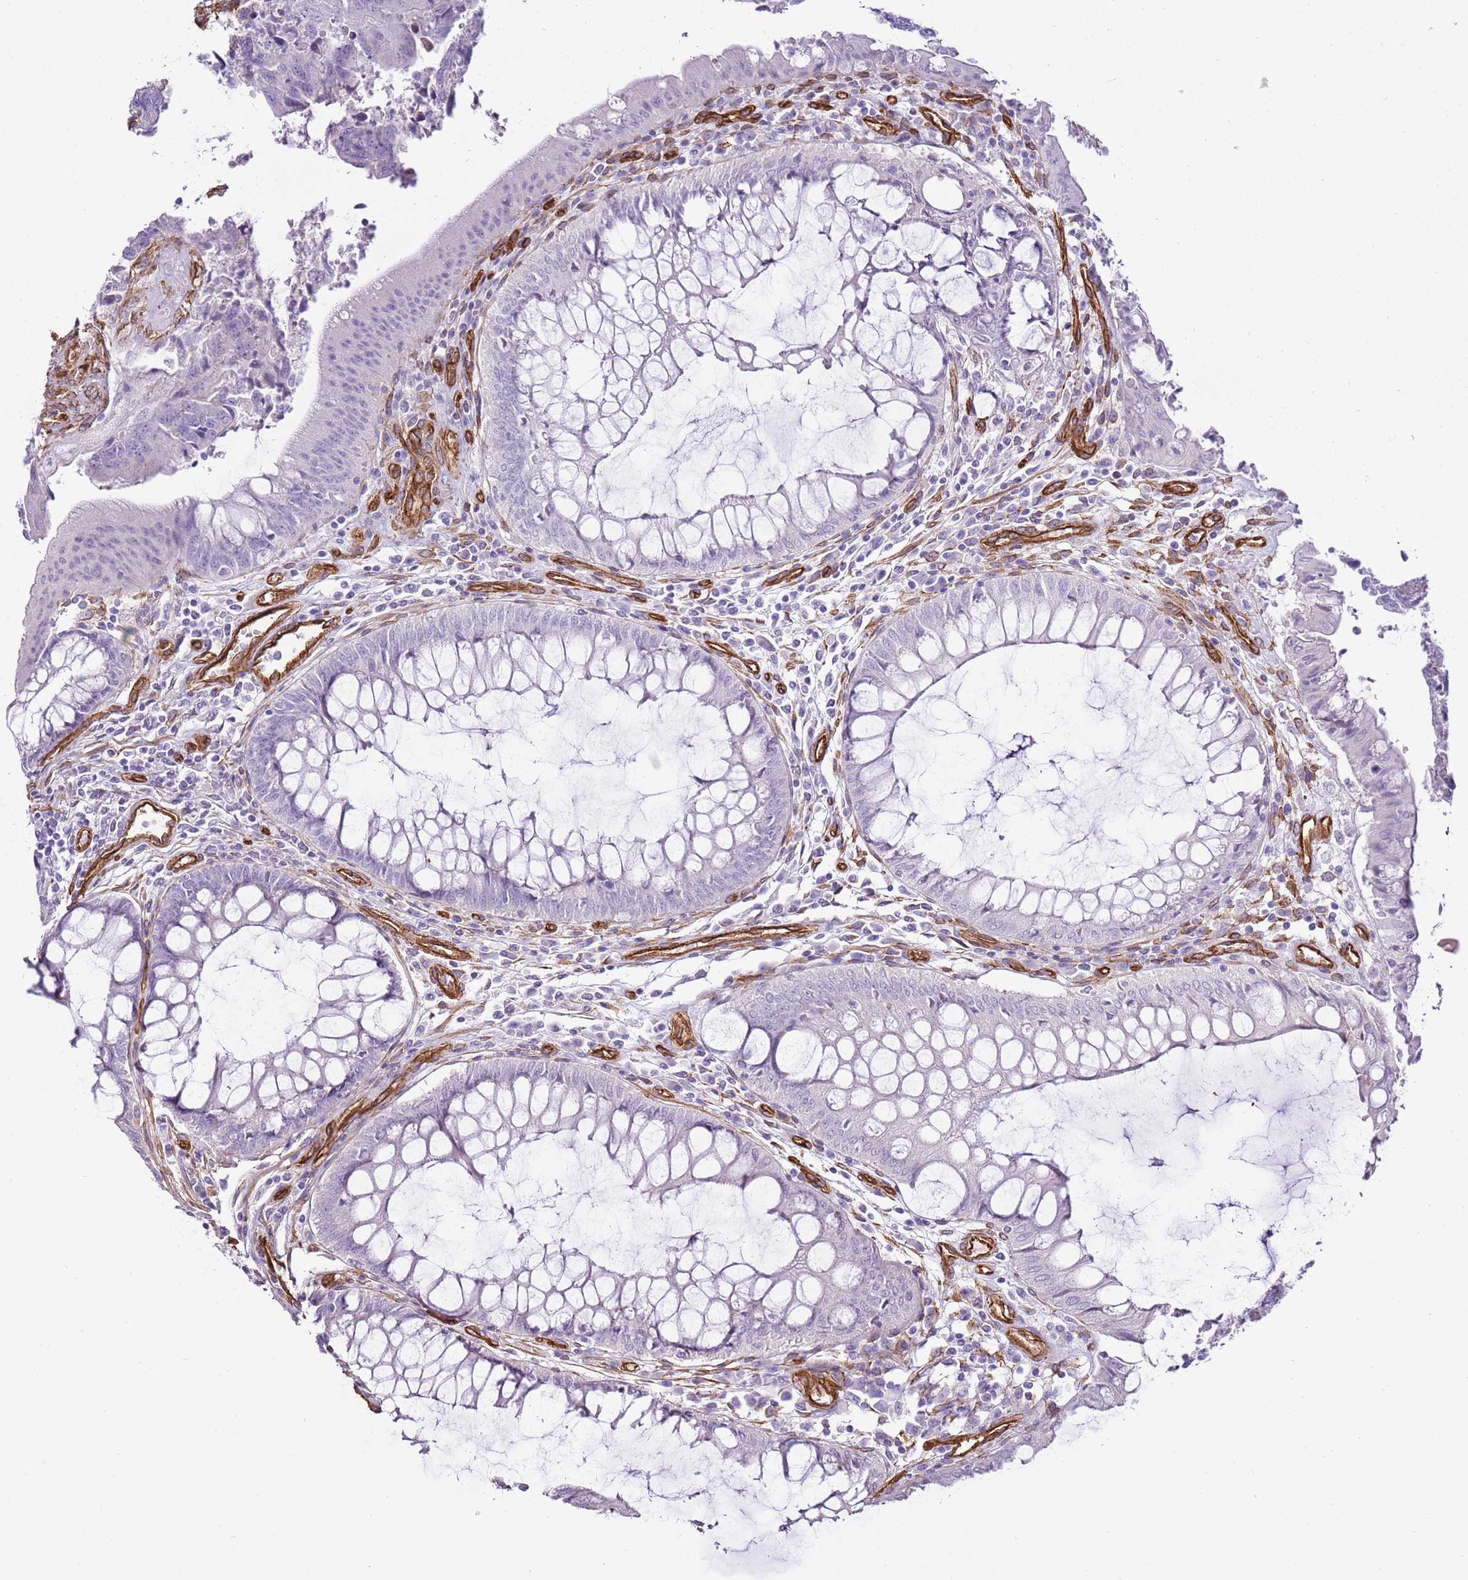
{"staining": {"intensity": "negative", "quantity": "none", "location": "none"}, "tissue": "colorectal cancer", "cell_type": "Tumor cells", "image_type": "cancer", "snomed": [{"axis": "morphology", "description": "Adenocarcinoma, NOS"}, {"axis": "topography", "description": "Colon"}], "caption": "Immunohistochemistry (IHC) photomicrograph of colorectal cancer (adenocarcinoma) stained for a protein (brown), which exhibits no positivity in tumor cells.", "gene": "CTDSPL", "patient": {"sex": "female", "age": 67}}